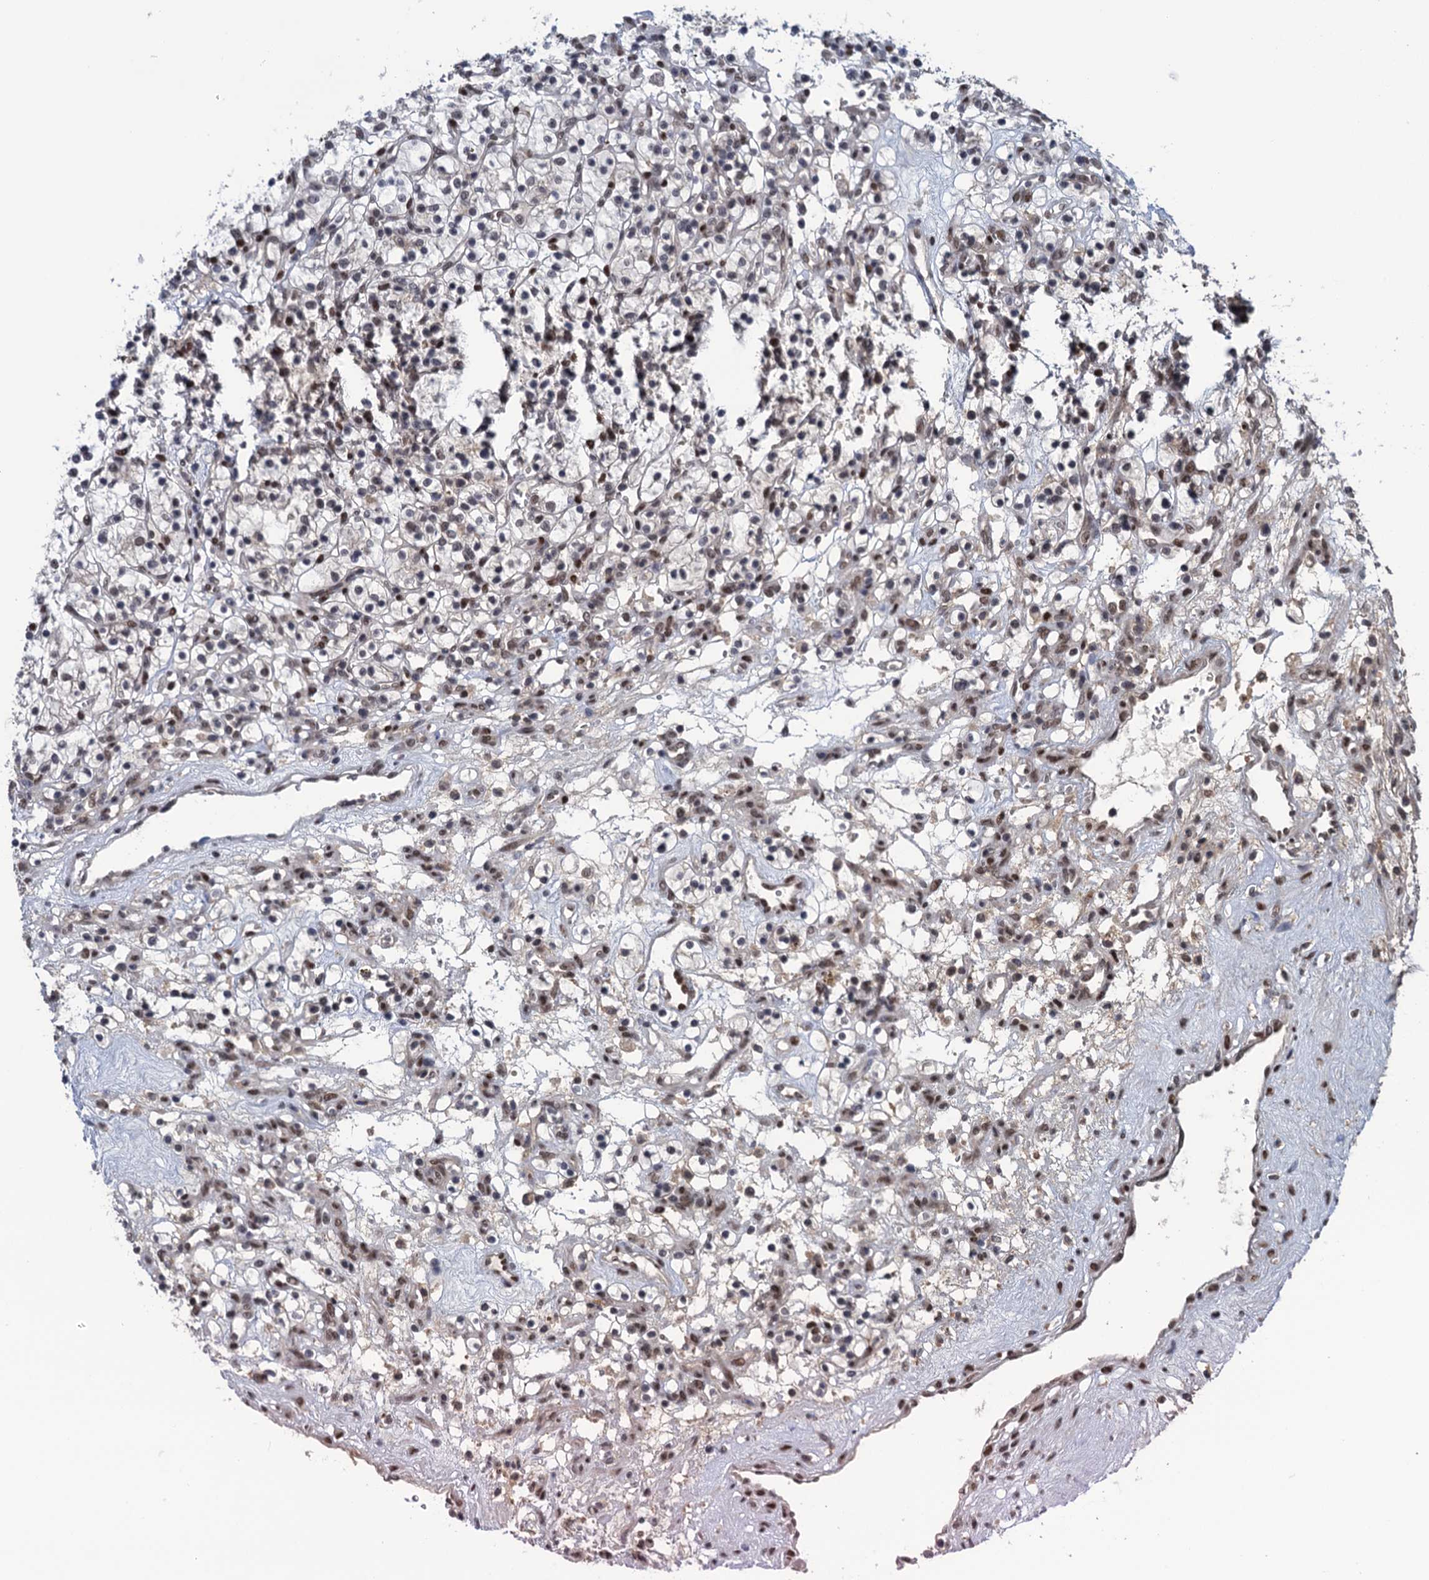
{"staining": {"intensity": "moderate", "quantity": ">75%", "location": "nuclear"}, "tissue": "renal cancer", "cell_type": "Tumor cells", "image_type": "cancer", "snomed": [{"axis": "morphology", "description": "Adenocarcinoma, NOS"}, {"axis": "topography", "description": "Kidney"}], "caption": "A medium amount of moderate nuclear staining is identified in approximately >75% of tumor cells in renal adenocarcinoma tissue. The staining is performed using DAB brown chromogen to label protein expression. The nuclei are counter-stained blue using hematoxylin.", "gene": "SAE1", "patient": {"sex": "female", "age": 57}}